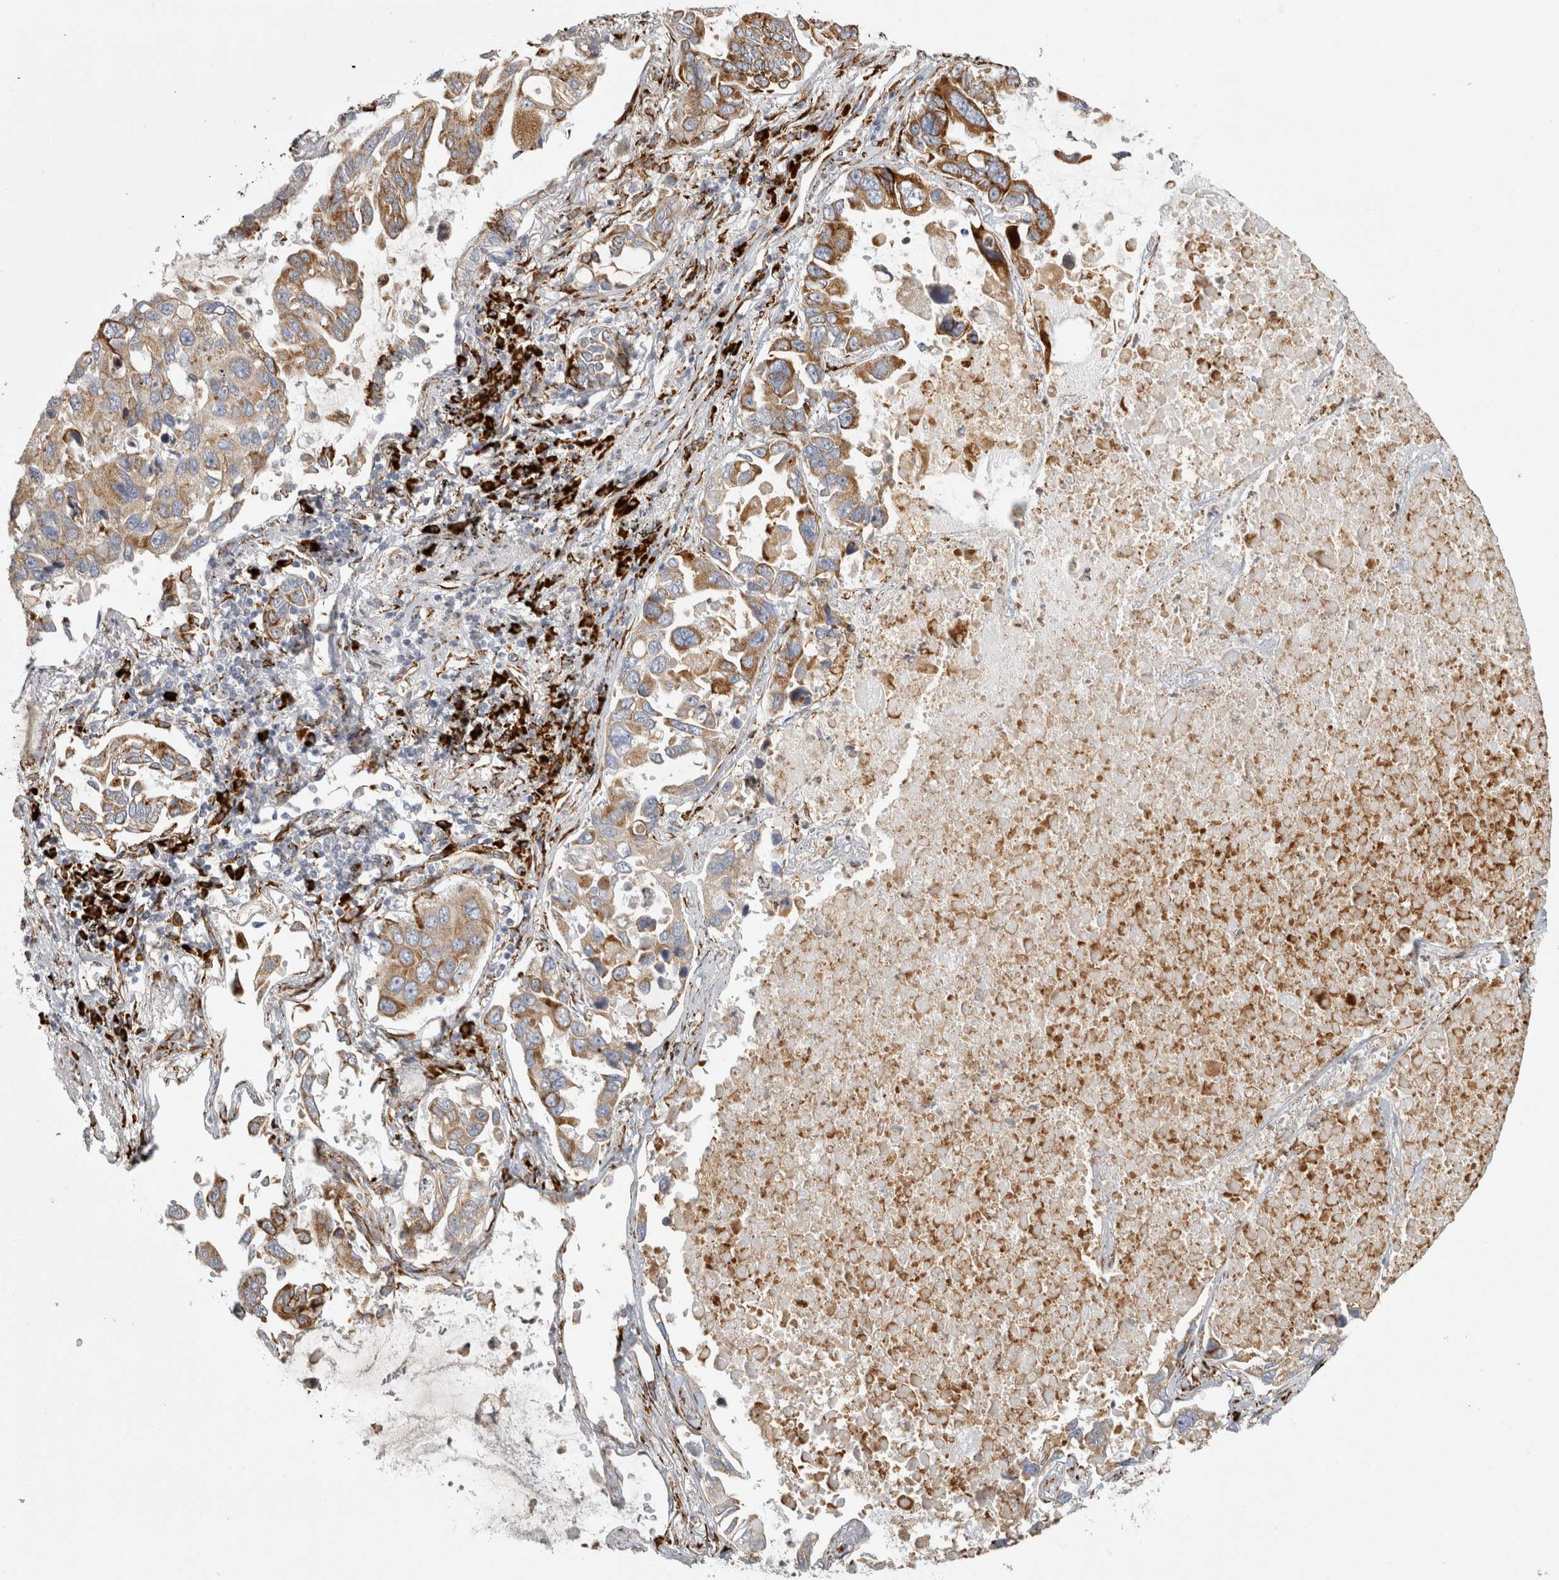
{"staining": {"intensity": "moderate", "quantity": ">75%", "location": "cytoplasmic/membranous"}, "tissue": "lung cancer", "cell_type": "Tumor cells", "image_type": "cancer", "snomed": [{"axis": "morphology", "description": "Adenocarcinoma, NOS"}, {"axis": "topography", "description": "Lung"}], "caption": "This is a photomicrograph of immunohistochemistry (IHC) staining of adenocarcinoma (lung), which shows moderate positivity in the cytoplasmic/membranous of tumor cells.", "gene": "OSTN", "patient": {"sex": "male", "age": 64}}